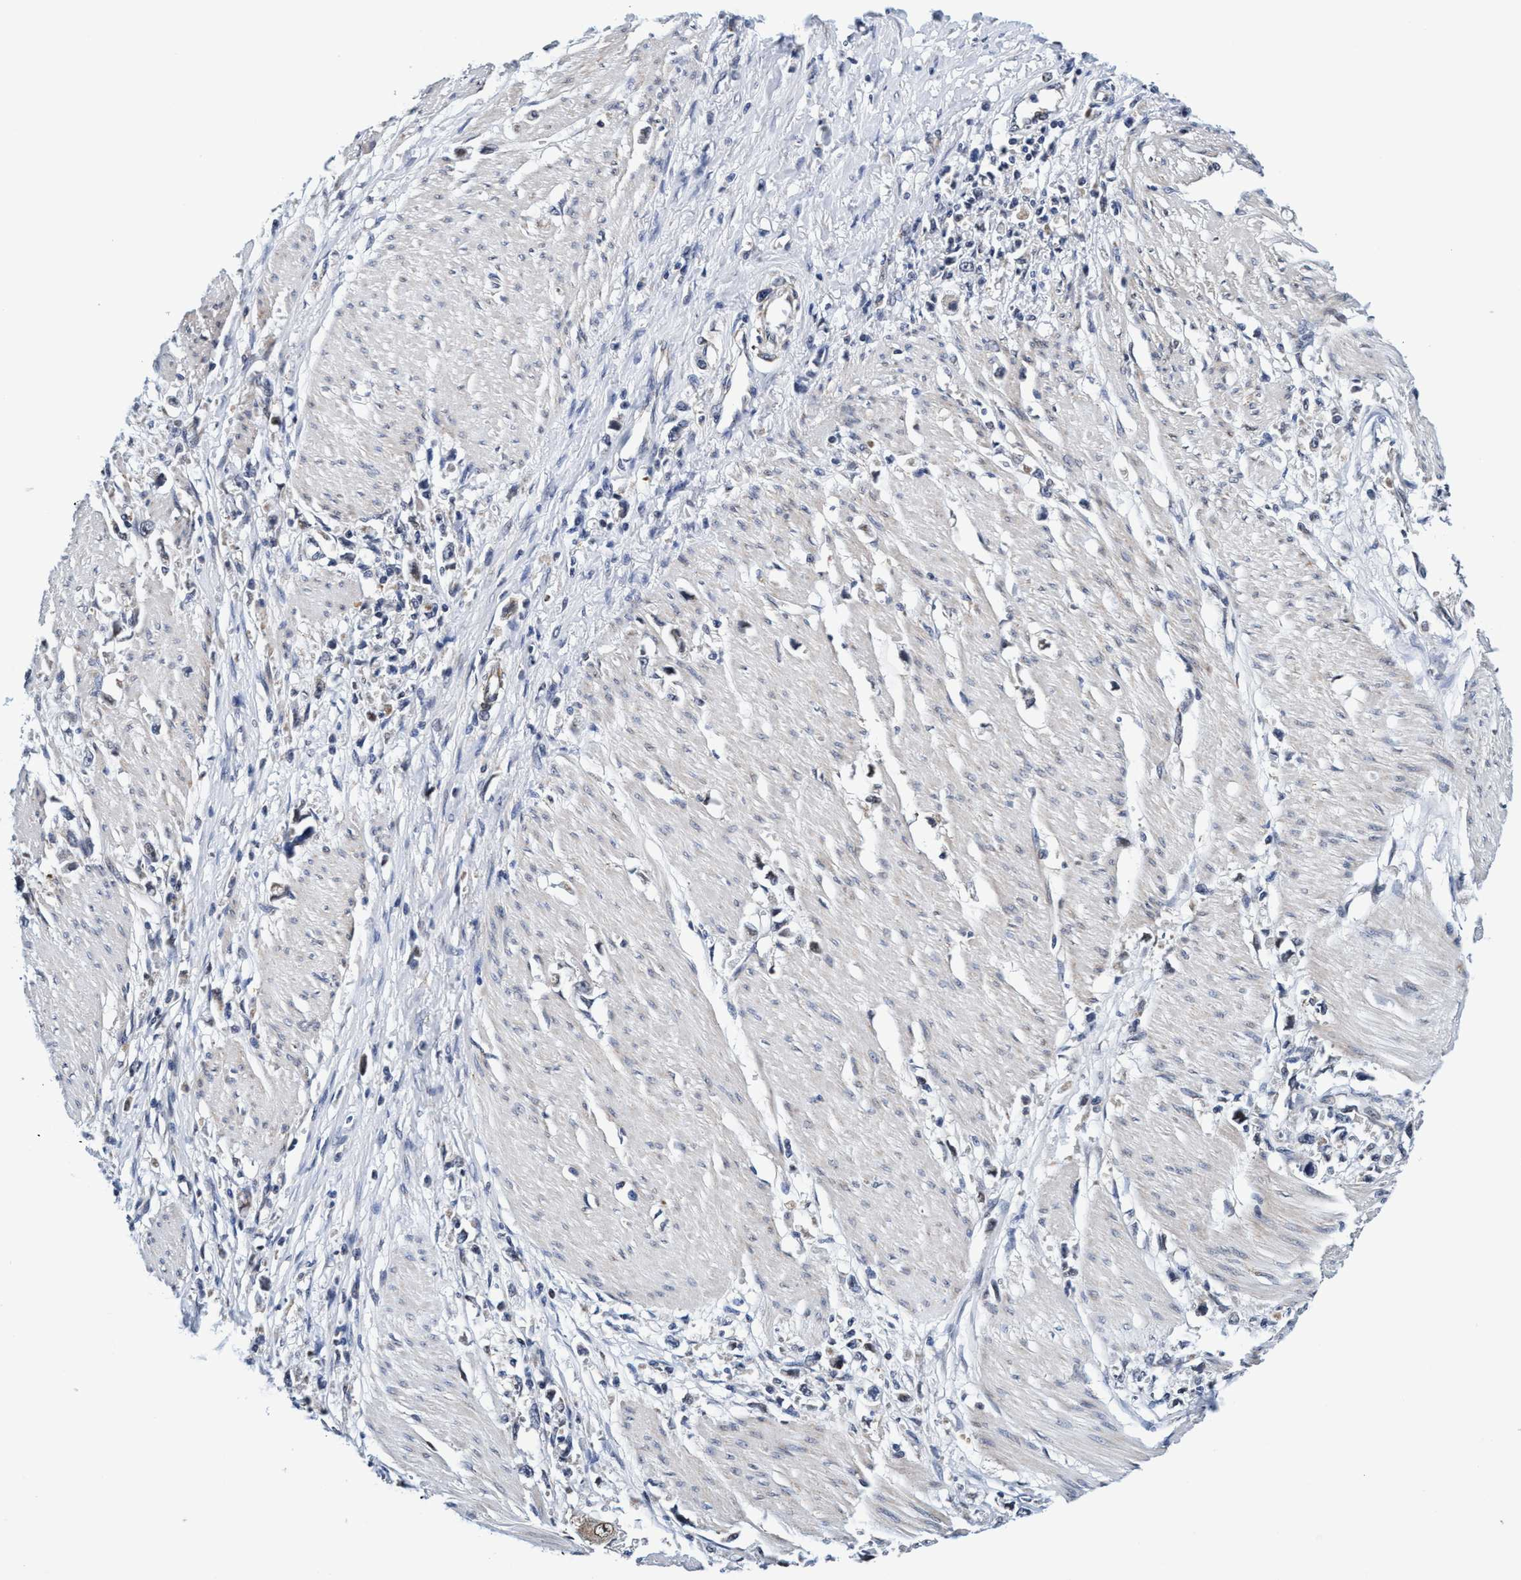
{"staining": {"intensity": "negative", "quantity": "none", "location": "none"}, "tissue": "stomach cancer", "cell_type": "Tumor cells", "image_type": "cancer", "snomed": [{"axis": "morphology", "description": "Adenocarcinoma, NOS"}, {"axis": "topography", "description": "Stomach"}], "caption": "A high-resolution photomicrograph shows immunohistochemistry (IHC) staining of adenocarcinoma (stomach), which demonstrates no significant expression in tumor cells.", "gene": "AGAP2", "patient": {"sex": "female", "age": 59}}